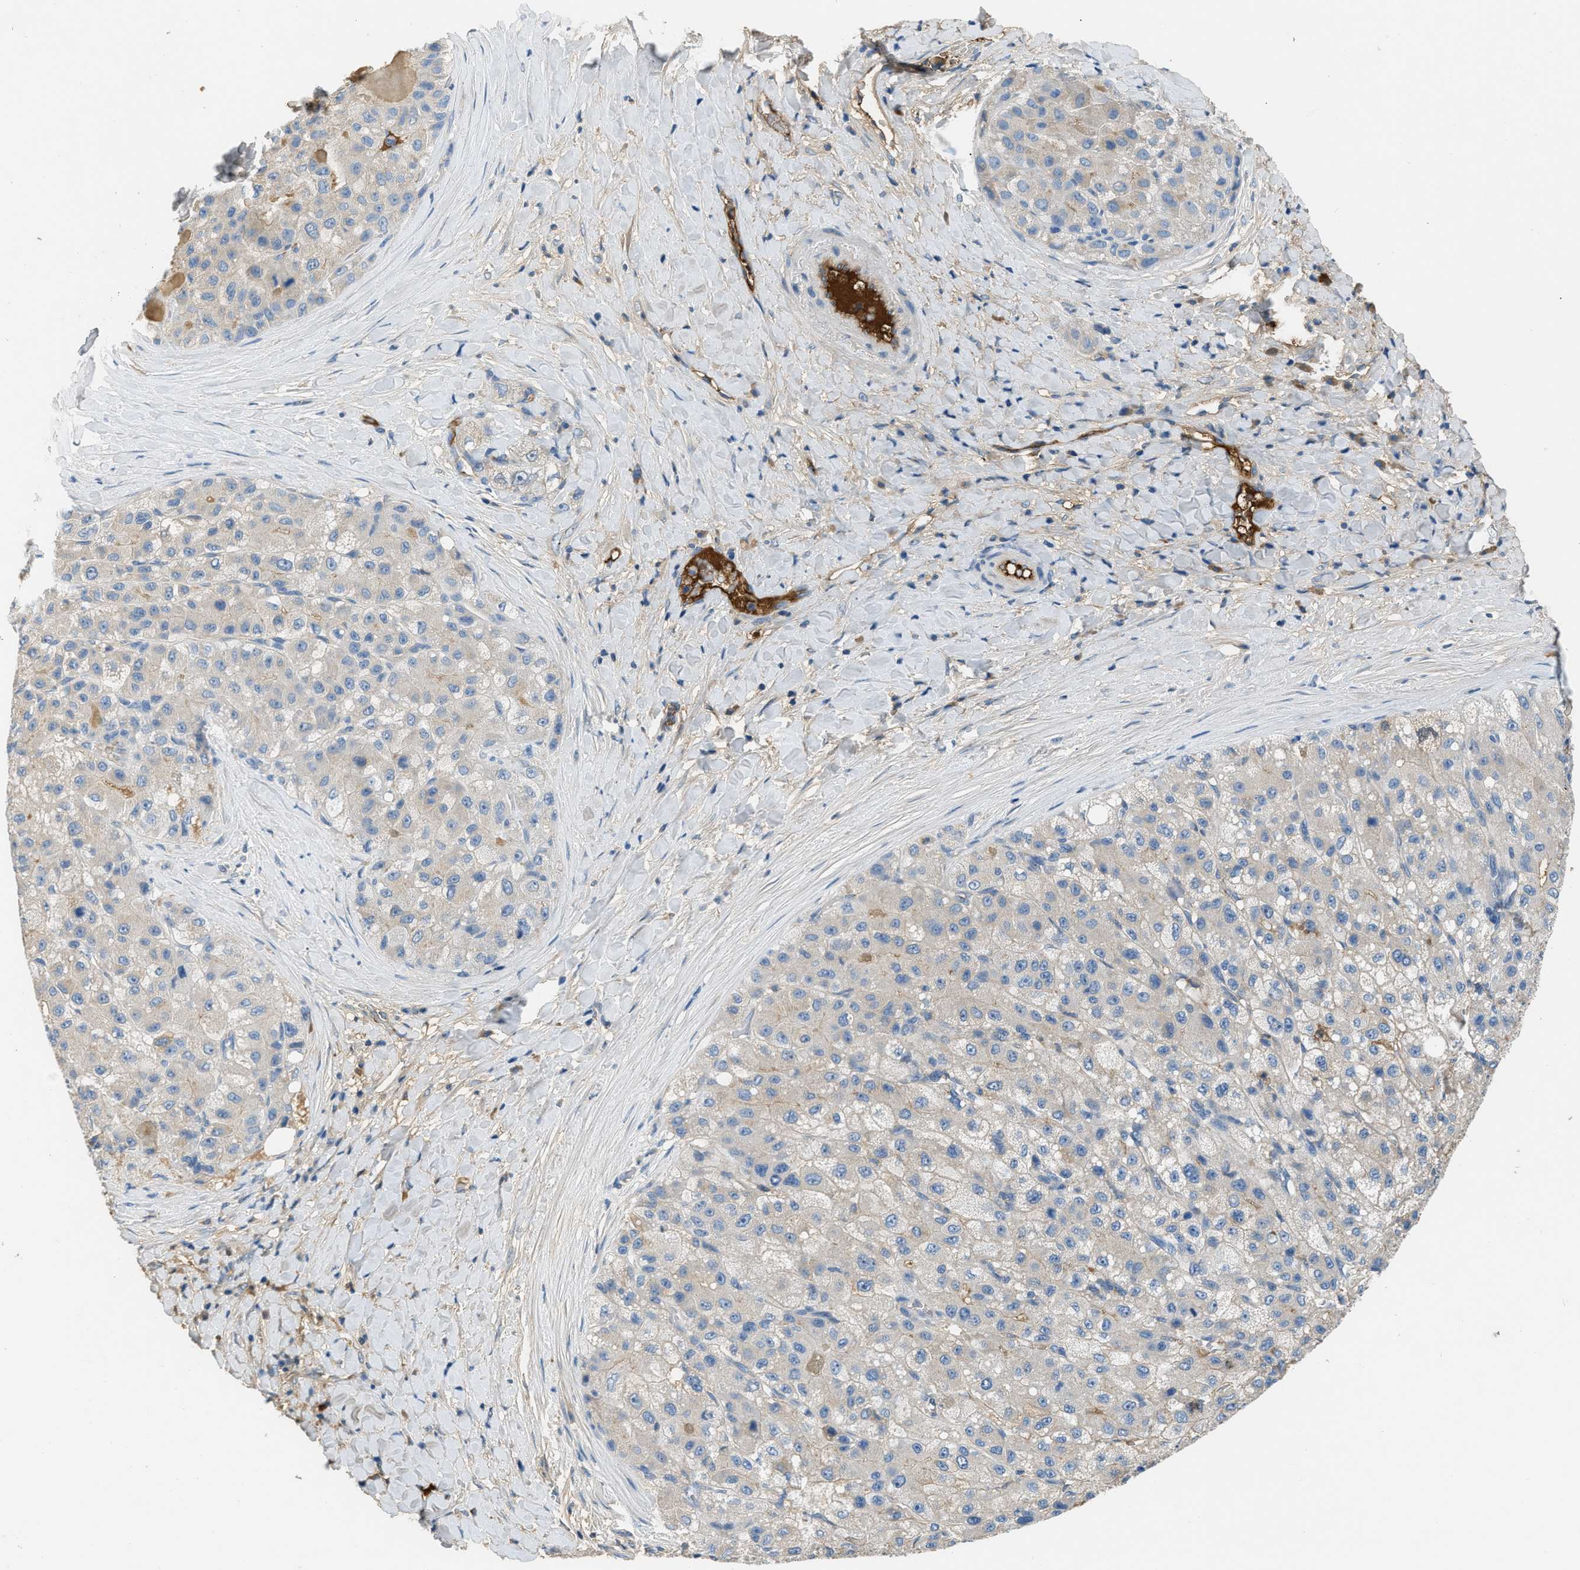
{"staining": {"intensity": "negative", "quantity": "none", "location": "none"}, "tissue": "liver cancer", "cell_type": "Tumor cells", "image_type": "cancer", "snomed": [{"axis": "morphology", "description": "Carcinoma, Hepatocellular, NOS"}, {"axis": "topography", "description": "Liver"}], "caption": "A histopathology image of human hepatocellular carcinoma (liver) is negative for staining in tumor cells. The staining is performed using DAB (3,3'-diaminobenzidine) brown chromogen with nuclei counter-stained in using hematoxylin.", "gene": "STC1", "patient": {"sex": "male", "age": 80}}